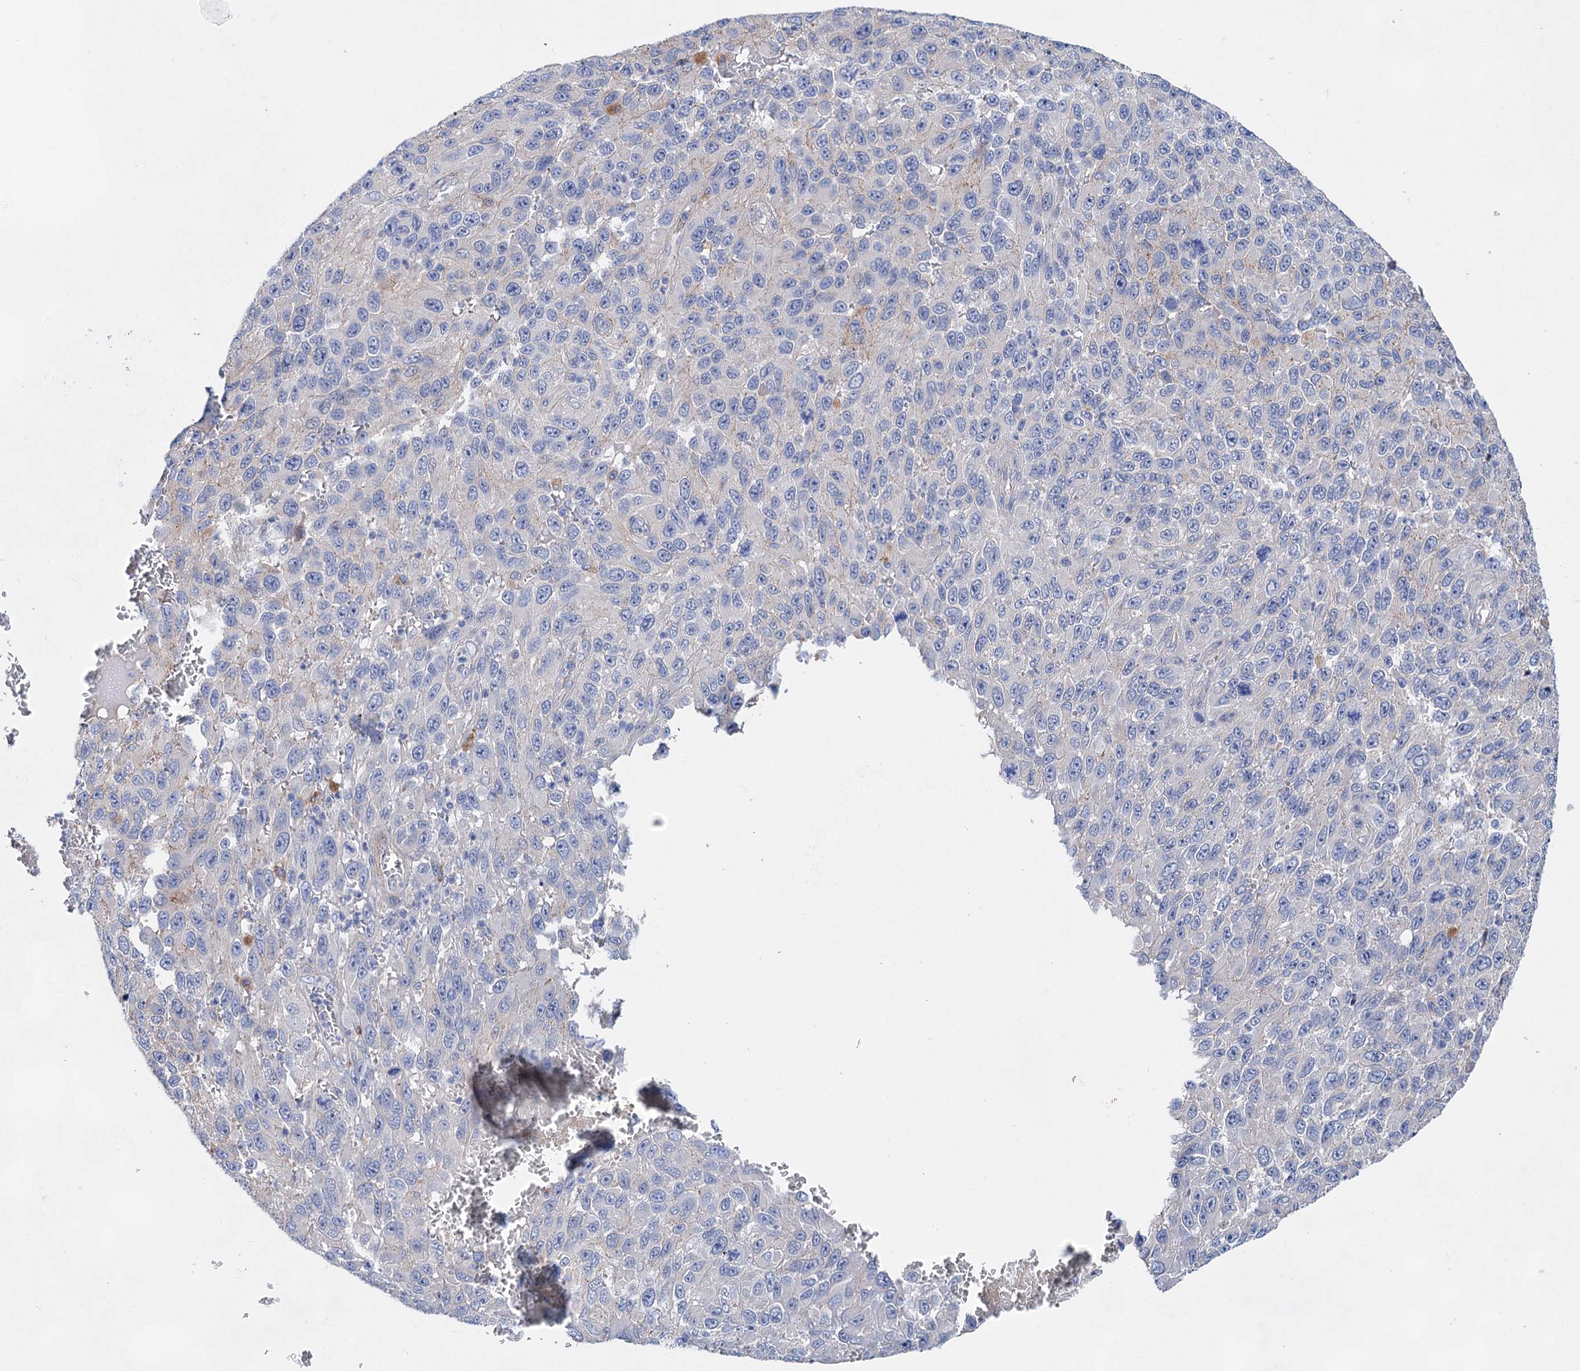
{"staining": {"intensity": "negative", "quantity": "none", "location": "none"}, "tissue": "melanoma", "cell_type": "Tumor cells", "image_type": "cancer", "snomed": [{"axis": "morphology", "description": "Normal tissue, NOS"}, {"axis": "morphology", "description": "Malignant melanoma, NOS"}, {"axis": "topography", "description": "Skin"}], "caption": "Tumor cells show no significant protein expression in melanoma. (Immunohistochemistry, brightfield microscopy, high magnification).", "gene": "GPR155", "patient": {"sex": "female", "age": 96}}